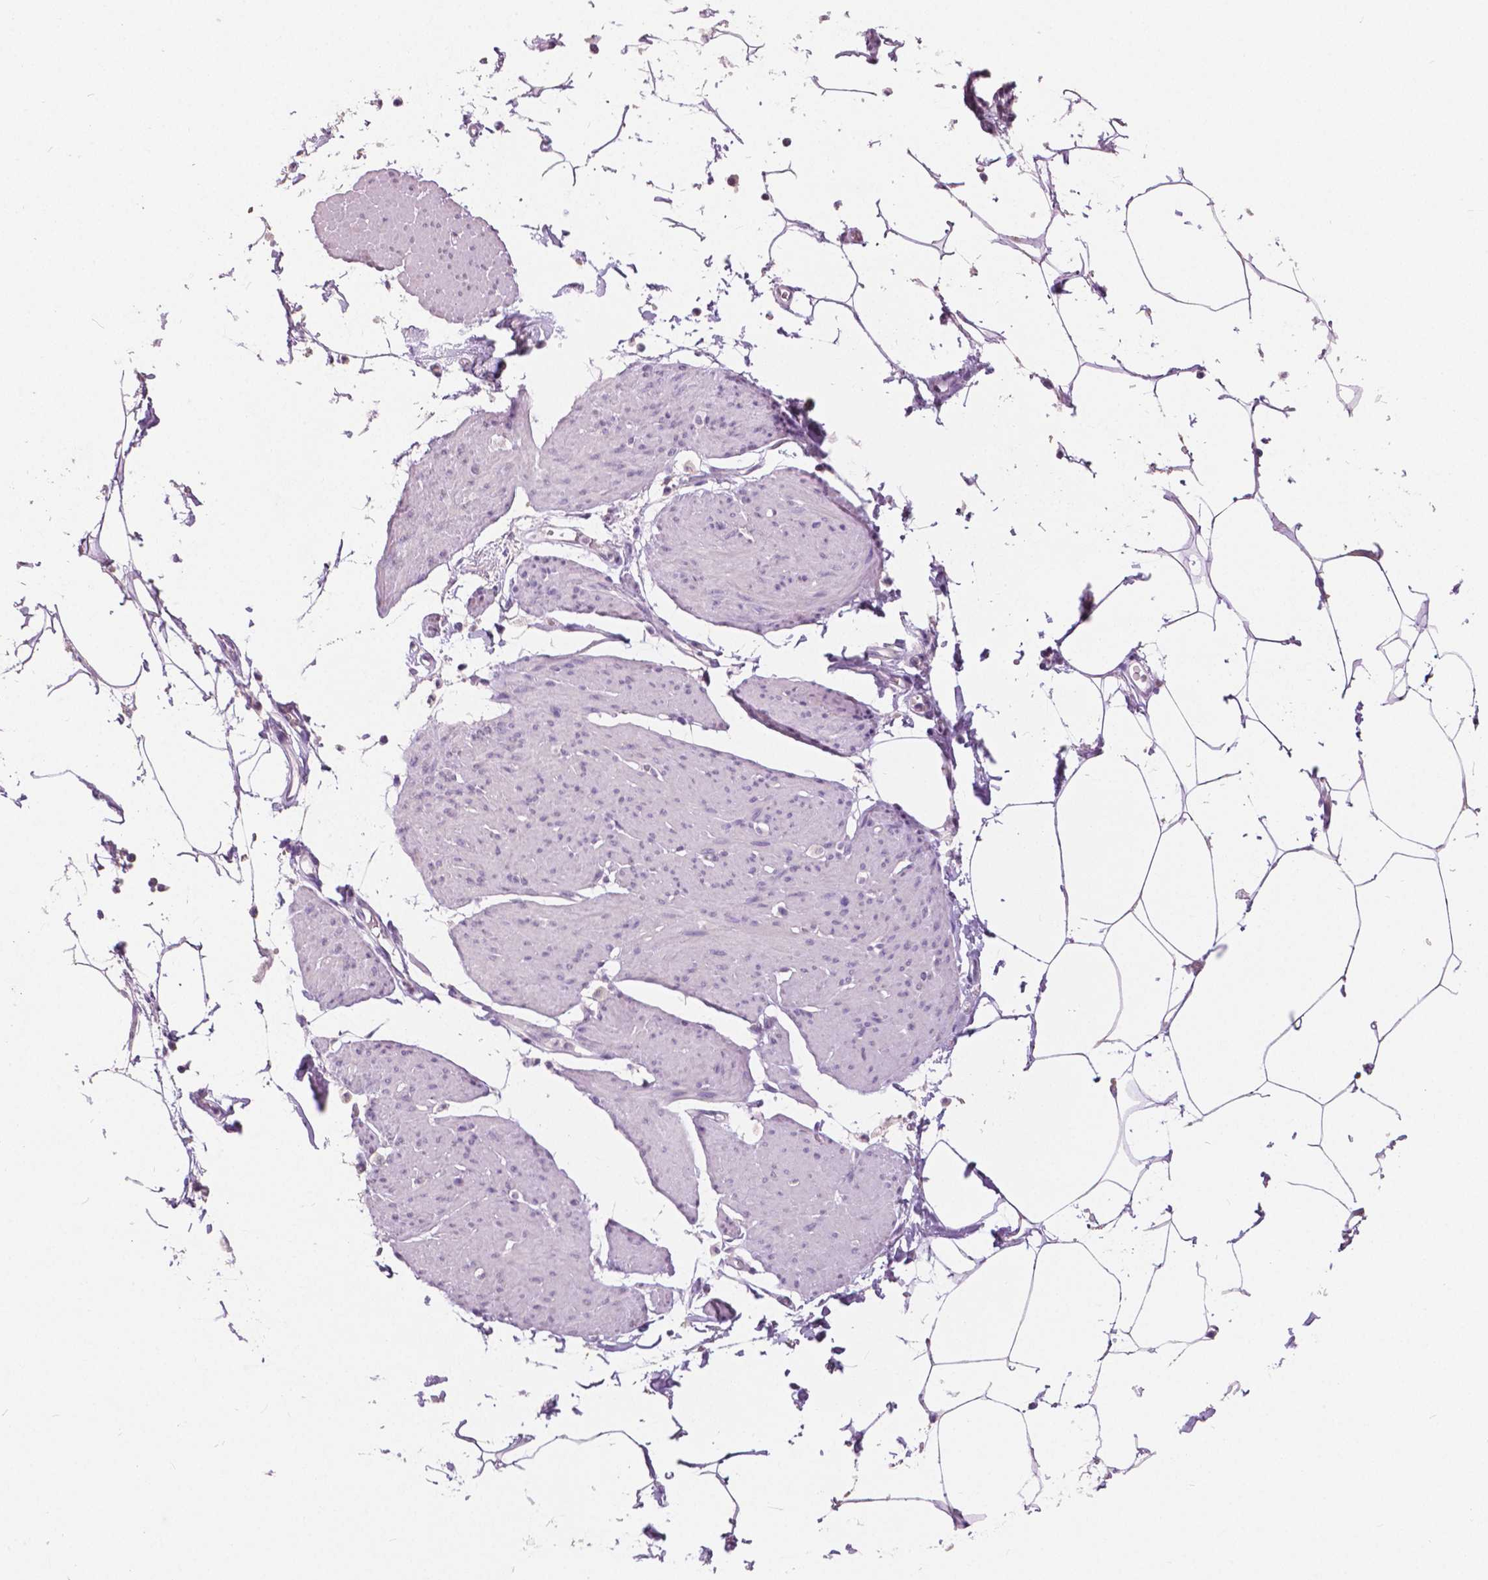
{"staining": {"intensity": "negative", "quantity": "none", "location": "none"}, "tissue": "smooth muscle", "cell_type": "Smooth muscle cells", "image_type": "normal", "snomed": [{"axis": "morphology", "description": "Normal tissue, NOS"}, {"axis": "topography", "description": "Adipose tissue"}, {"axis": "topography", "description": "Smooth muscle"}, {"axis": "topography", "description": "Peripheral nerve tissue"}], "caption": "A high-resolution micrograph shows IHC staining of normal smooth muscle, which exhibits no significant staining in smooth muscle cells.", "gene": "GRIN2A", "patient": {"sex": "male", "age": 83}}